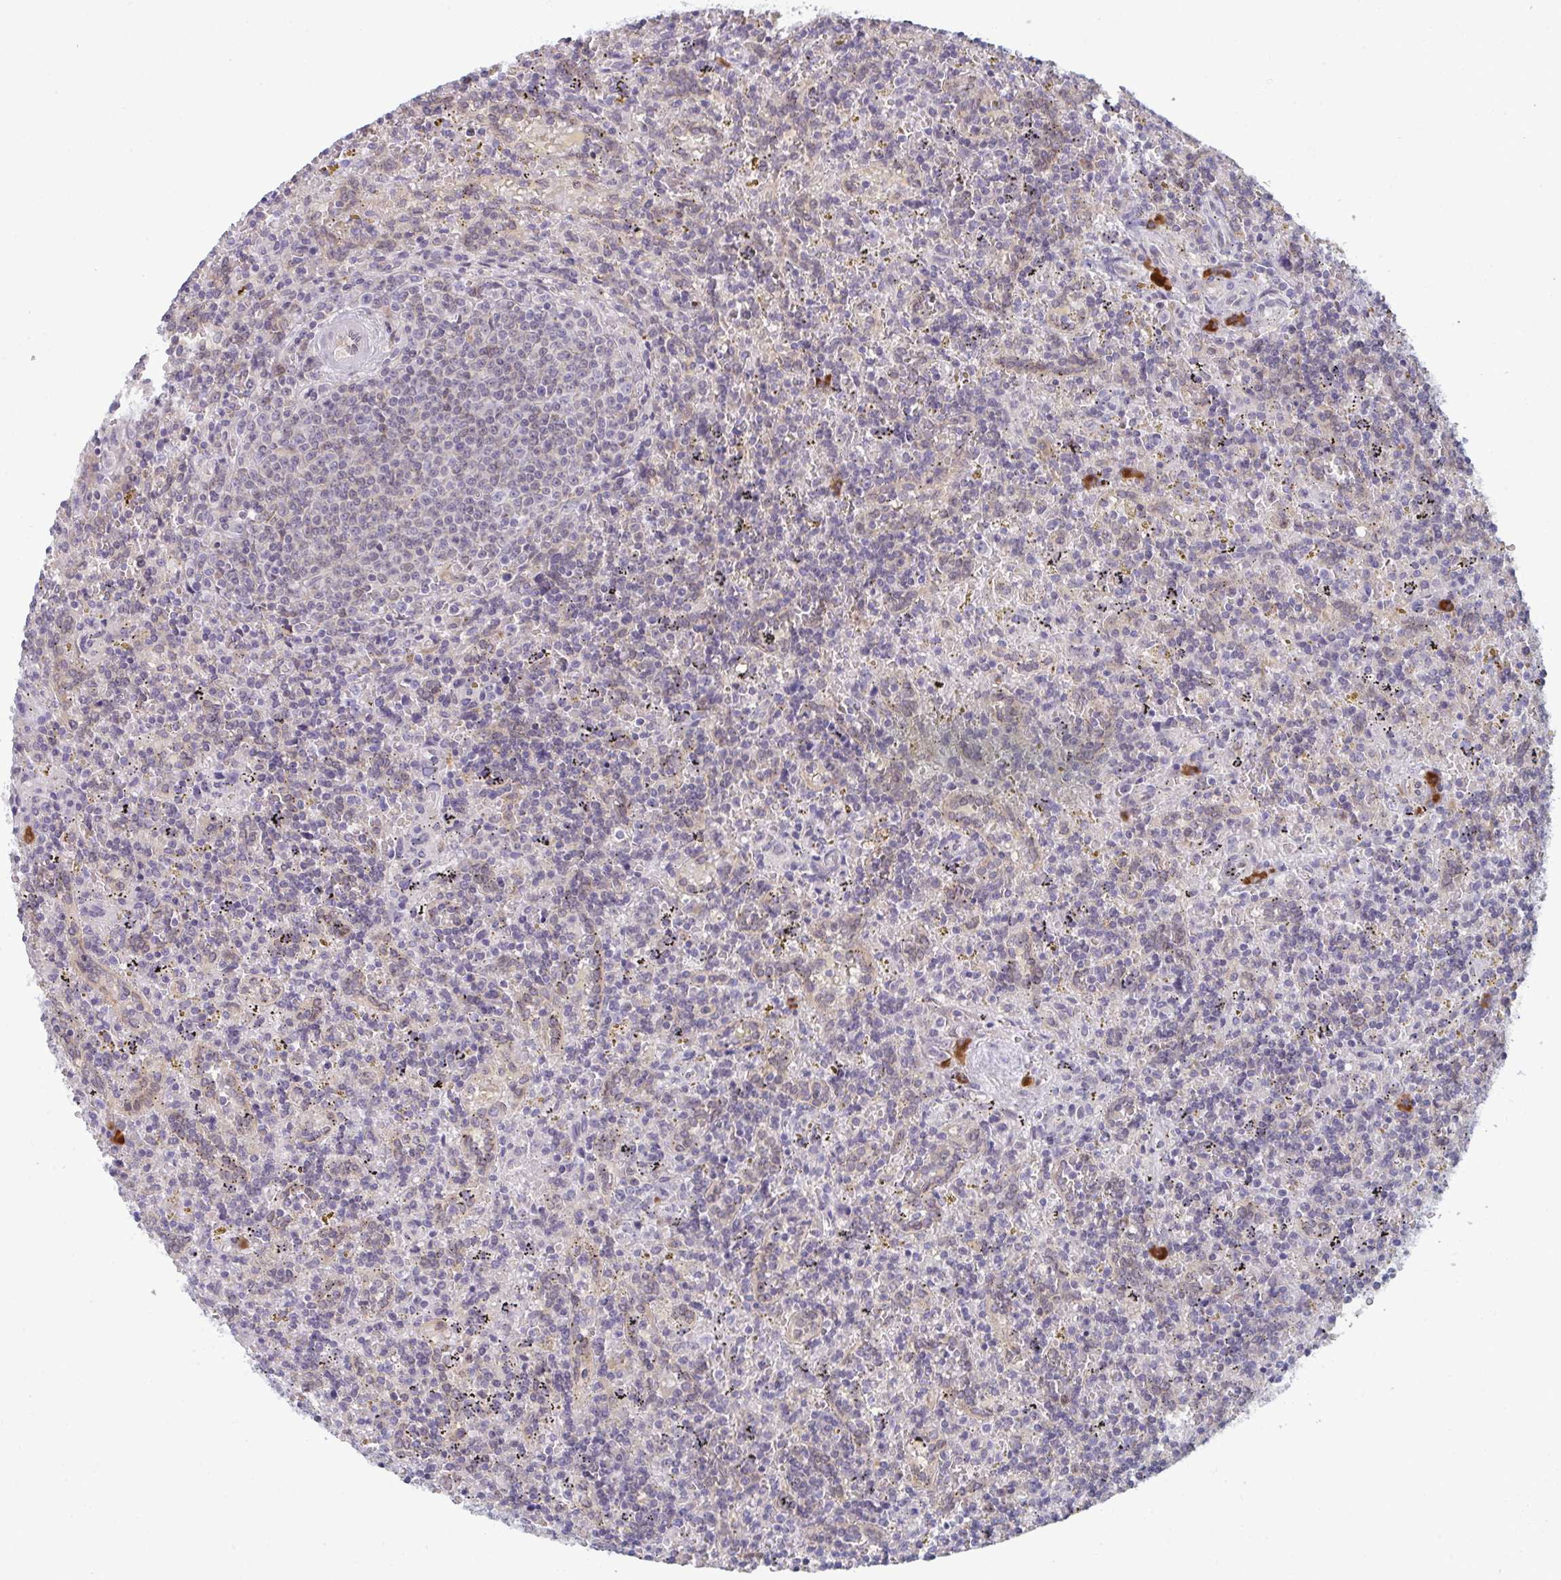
{"staining": {"intensity": "negative", "quantity": "none", "location": "none"}, "tissue": "lymphoma", "cell_type": "Tumor cells", "image_type": "cancer", "snomed": [{"axis": "morphology", "description": "Malignant lymphoma, non-Hodgkin's type, Low grade"}, {"axis": "topography", "description": "Spleen"}], "caption": "Tumor cells show no significant protein expression in malignant lymphoma, non-Hodgkin's type (low-grade).", "gene": "LYSMD4", "patient": {"sex": "male", "age": 67}}